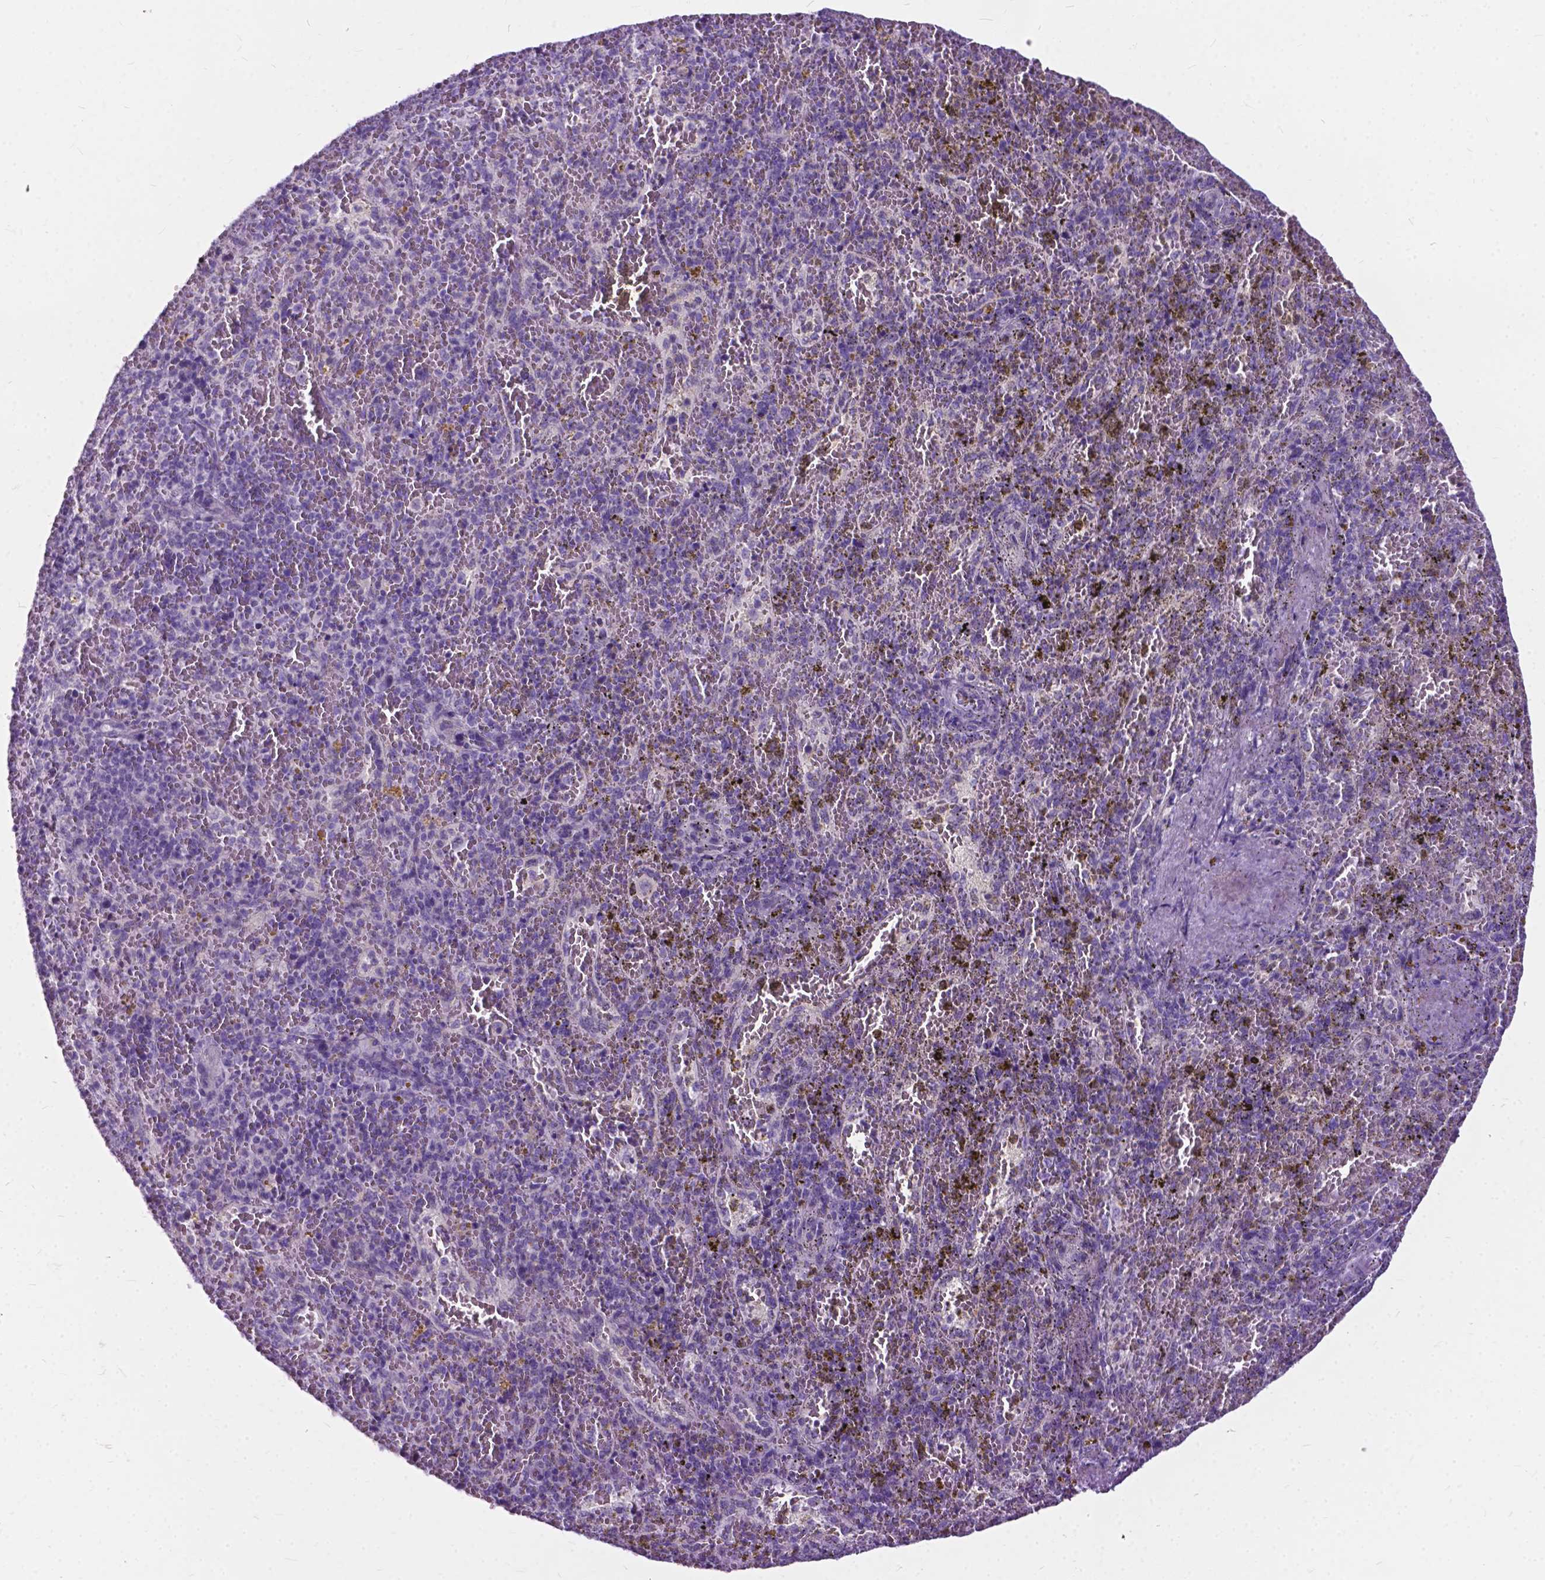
{"staining": {"intensity": "negative", "quantity": "none", "location": "none"}, "tissue": "spleen", "cell_type": "Cells in red pulp", "image_type": "normal", "snomed": [{"axis": "morphology", "description": "Normal tissue, NOS"}, {"axis": "topography", "description": "Spleen"}], "caption": "The image exhibits no staining of cells in red pulp in unremarkable spleen.", "gene": "BSND", "patient": {"sex": "female", "age": 50}}